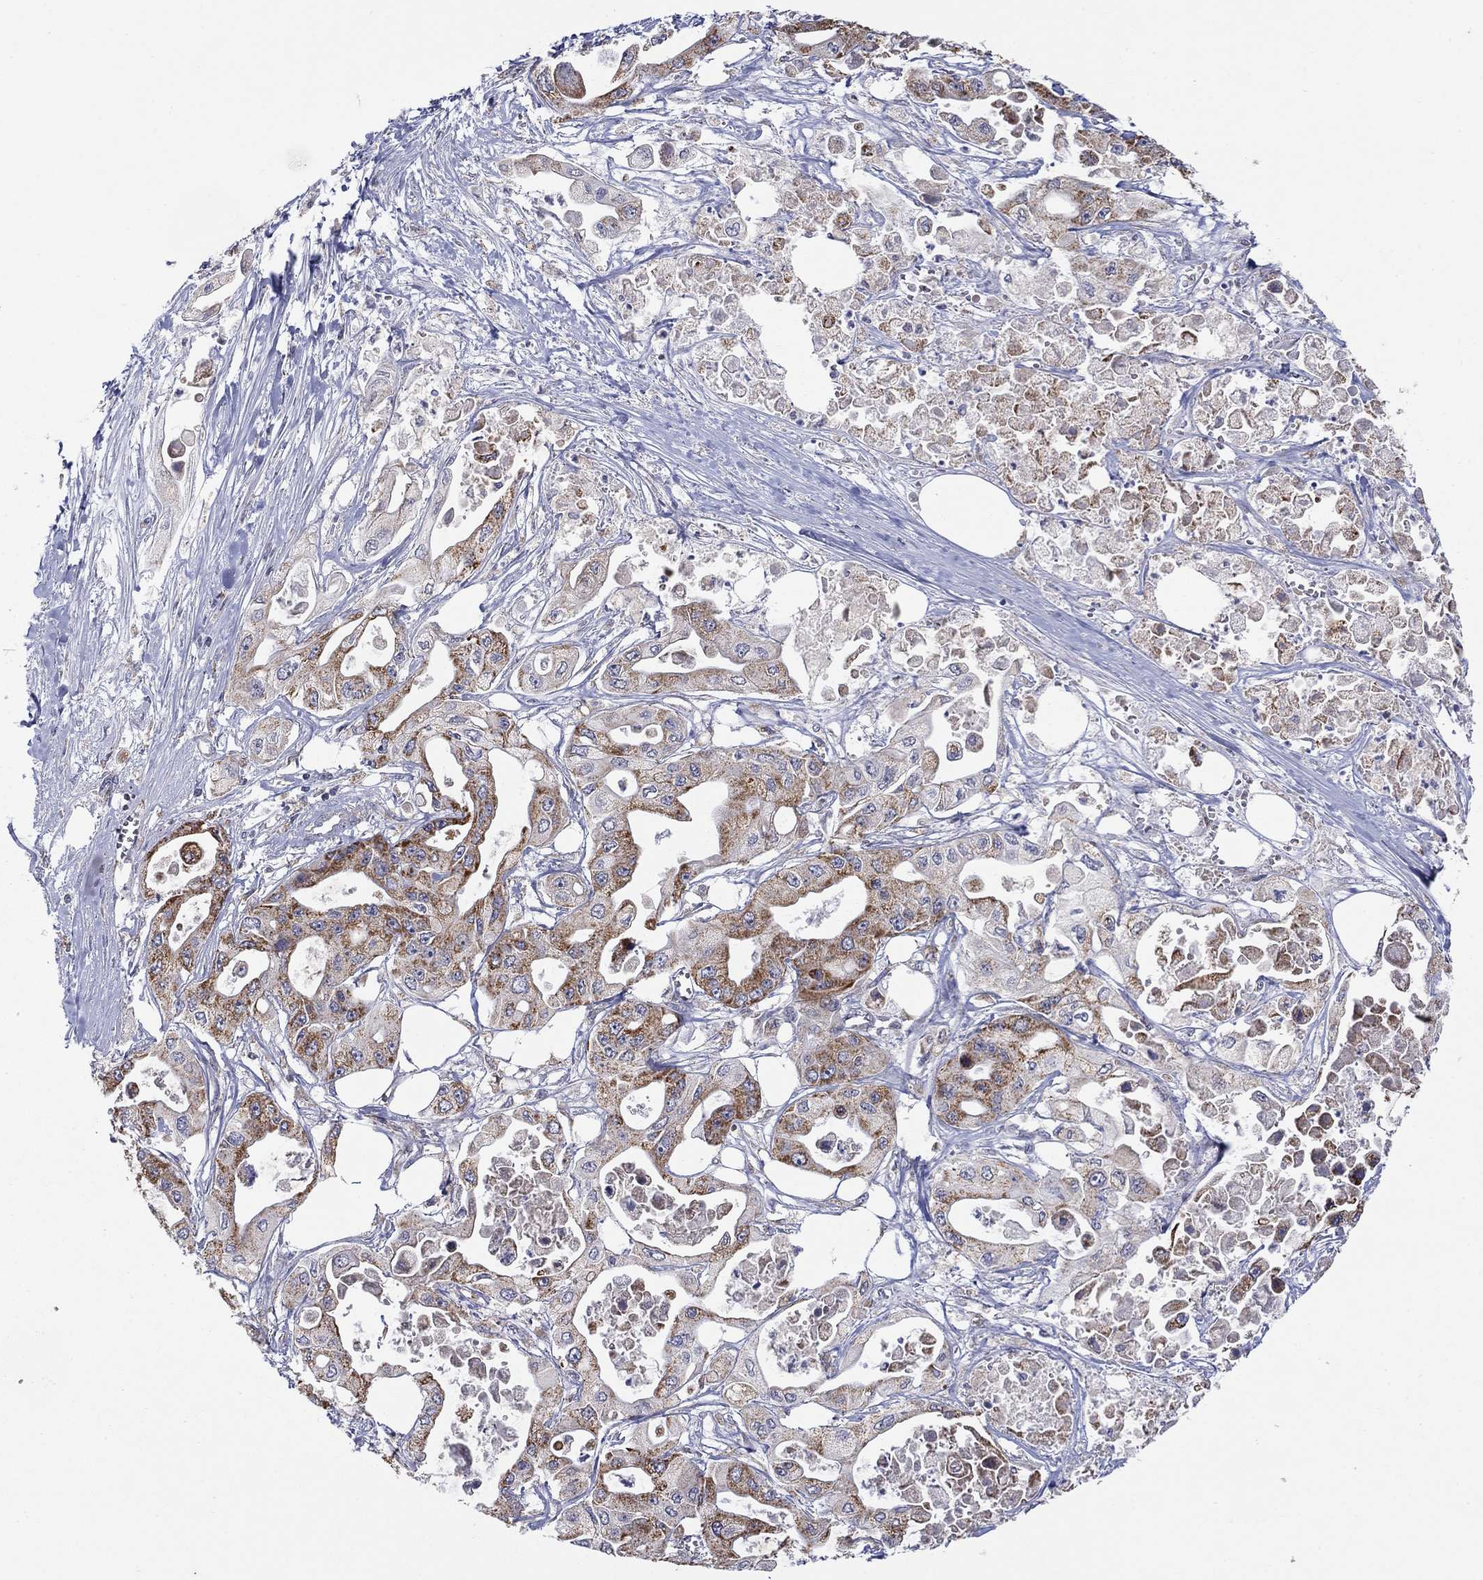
{"staining": {"intensity": "strong", "quantity": "25%-75%", "location": "cytoplasmic/membranous"}, "tissue": "pancreatic cancer", "cell_type": "Tumor cells", "image_type": "cancer", "snomed": [{"axis": "morphology", "description": "Adenocarcinoma, NOS"}, {"axis": "topography", "description": "Pancreas"}], "caption": "Pancreatic cancer stained with DAB (3,3'-diaminobenzidine) IHC exhibits high levels of strong cytoplasmic/membranous staining in about 25%-75% of tumor cells. The protein is shown in brown color, while the nuclei are stained blue.", "gene": "HPS5", "patient": {"sex": "male", "age": 70}}